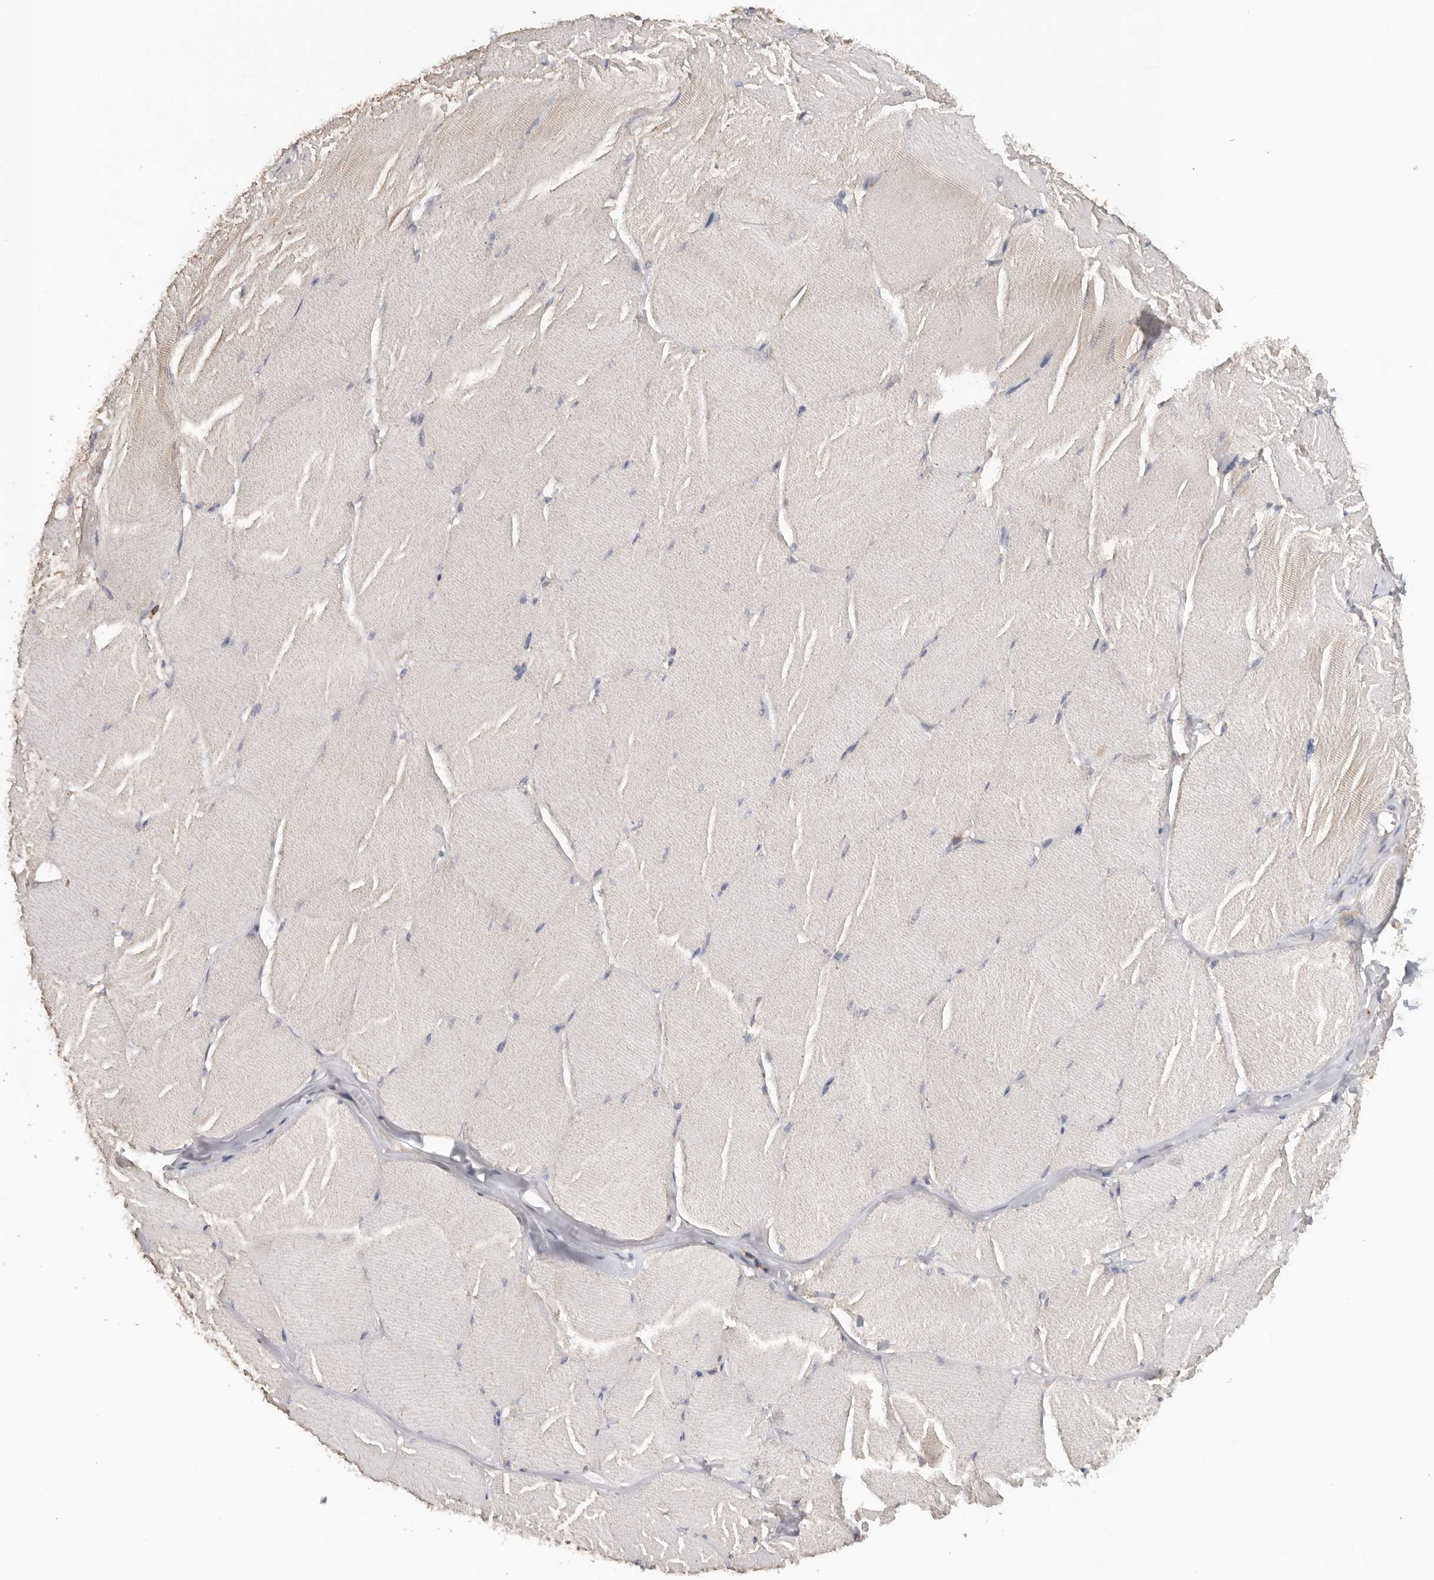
{"staining": {"intensity": "negative", "quantity": "none", "location": "none"}, "tissue": "skeletal muscle", "cell_type": "Myocytes", "image_type": "normal", "snomed": [{"axis": "morphology", "description": "Normal tissue, NOS"}, {"axis": "topography", "description": "Skin"}, {"axis": "topography", "description": "Skeletal muscle"}], "caption": "Immunohistochemical staining of benign human skeletal muscle displays no significant staining in myocytes.", "gene": "TFRC", "patient": {"sex": "male", "age": 83}}